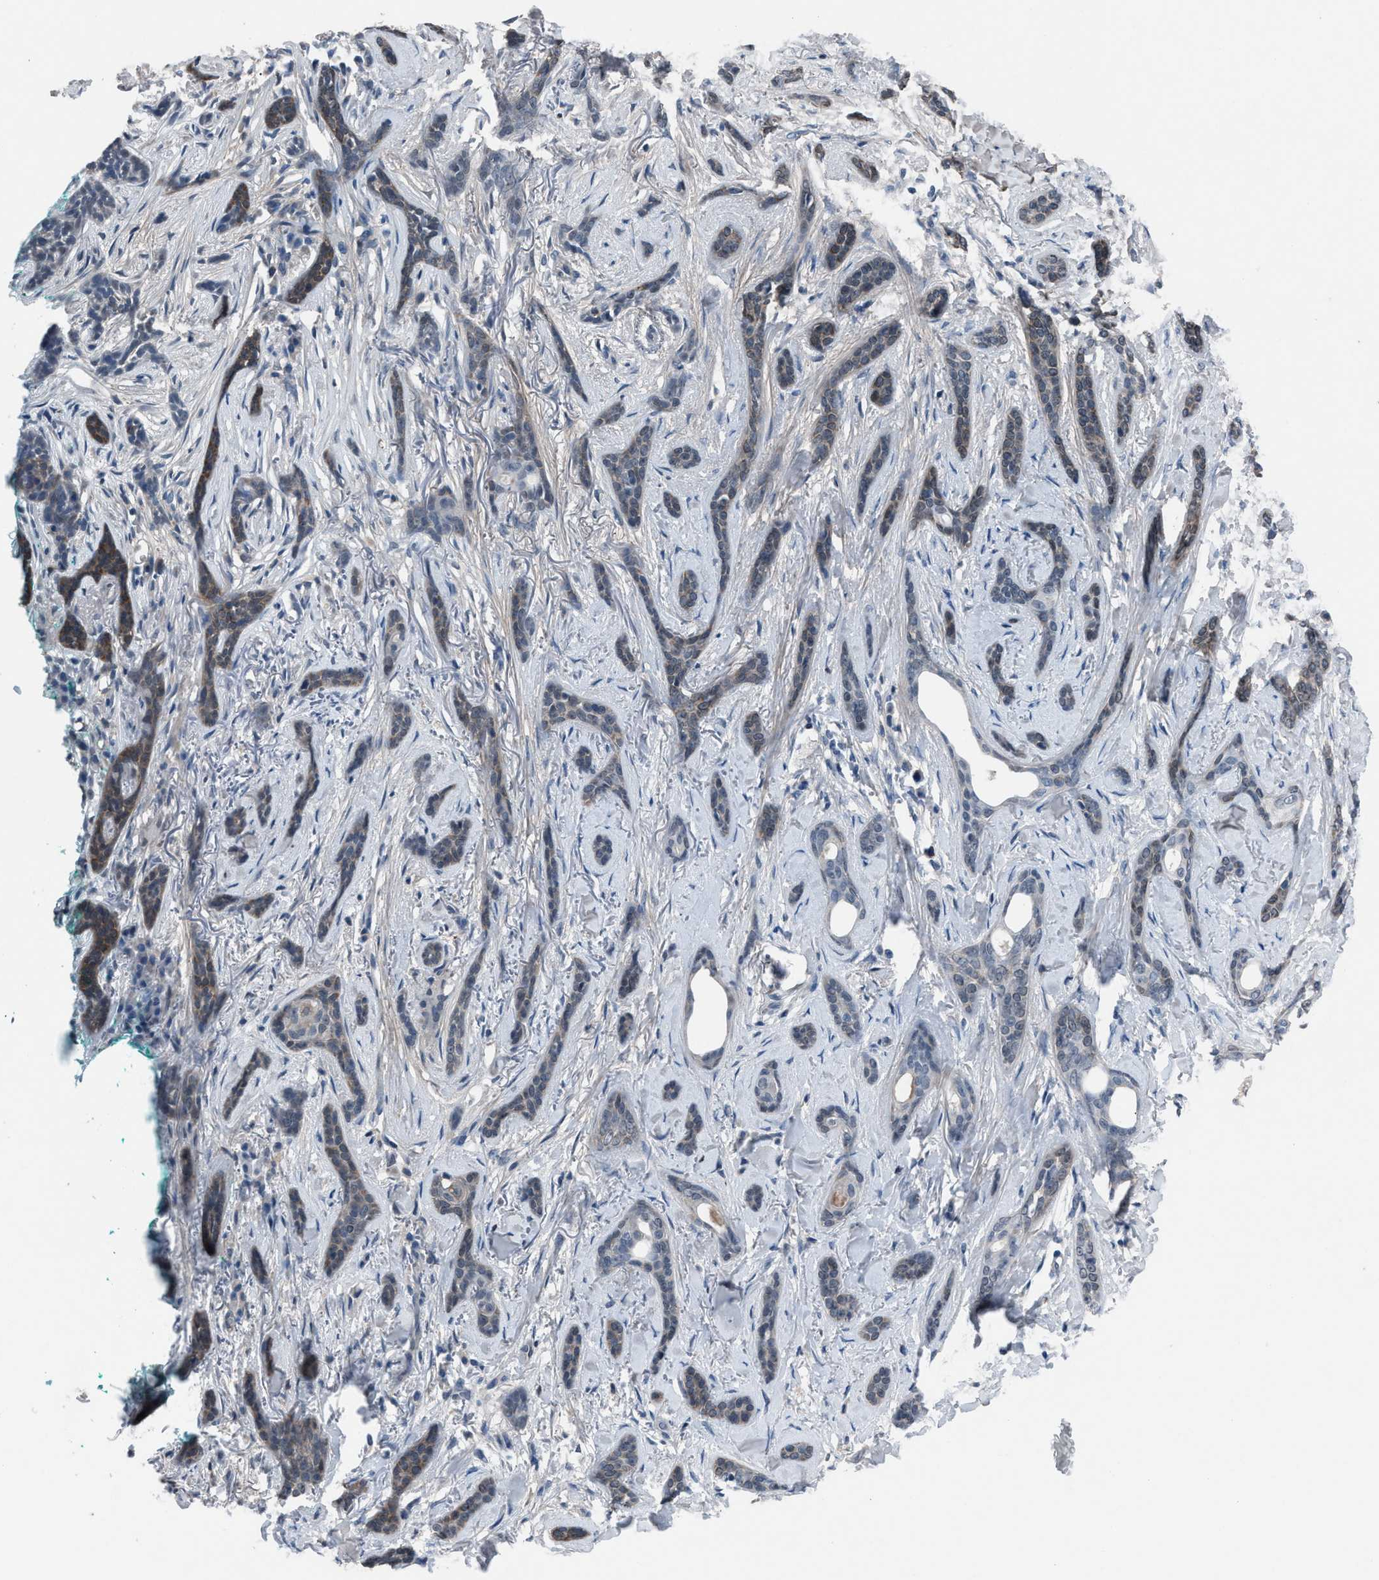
{"staining": {"intensity": "moderate", "quantity": "<25%", "location": "cytoplasmic/membranous"}, "tissue": "skin cancer", "cell_type": "Tumor cells", "image_type": "cancer", "snomed": [{"axis": "morphology", "description": "Basal cell carcinoma"}, {"axis": "morphology", "description": "Adnexal tumor, benign"}, {"axis": "topography", "description": "Skin"}], "caption": "A brown stain shows moderate cytoplasmic/membranous expression of a protein in skin cancer tumor cells.", "gene": "ANAPC11", "patient": {"sex": "female", "age": 42}}